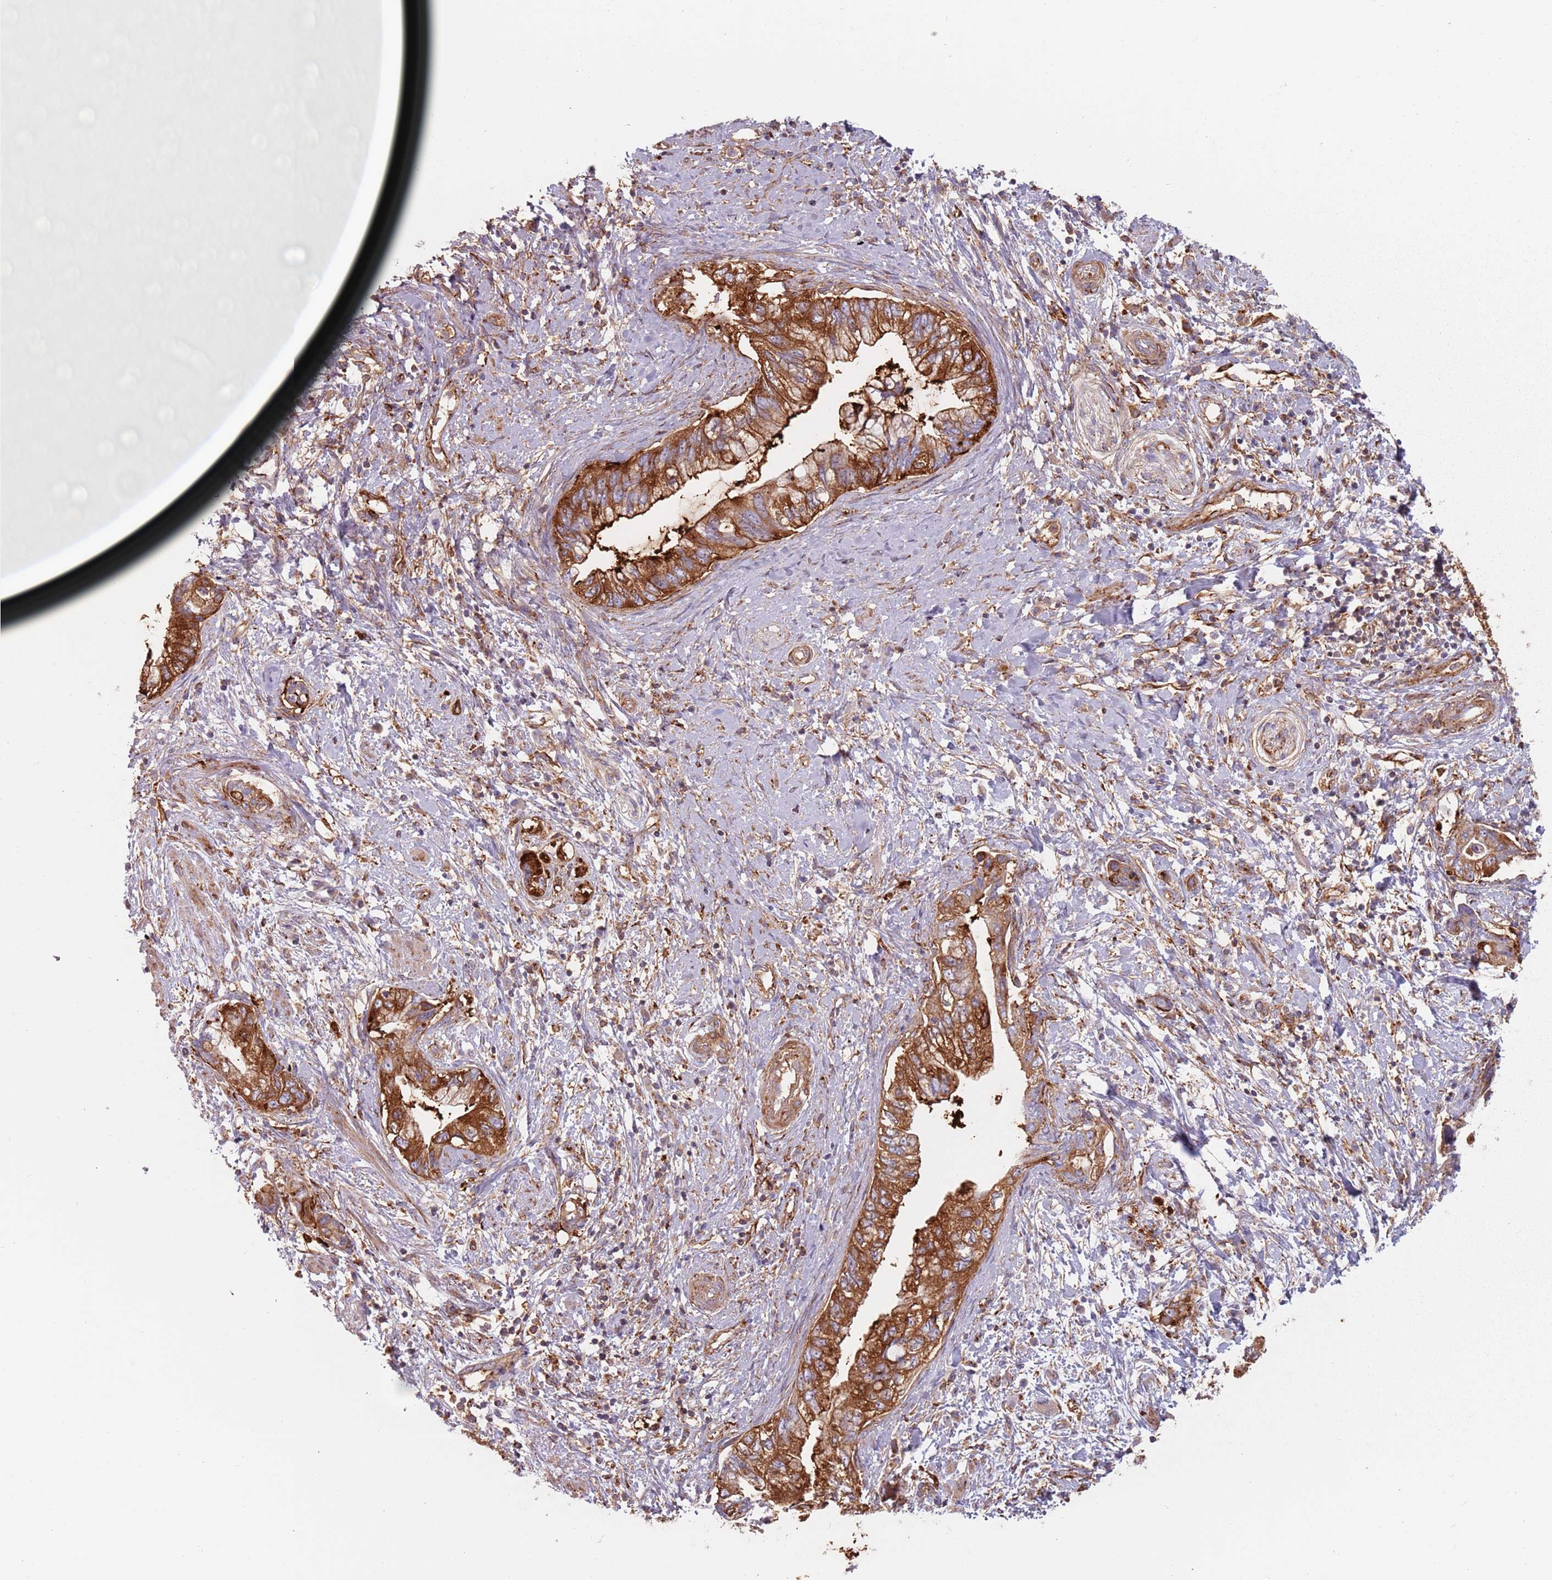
{"staining": {"intensity": "strong", "quantity": ">75%", "location": "cytoplasmic/membranous"}, "tissue": "pancreatic cancer", "cell_type": "Tumor cells", "image_type": "cancer", "snomed": [{"axis": "morphology", "description": "Adenocarcinoma, NOS"}, {"axis": "topography", "description": "Pancreas"}], "caption": "Immunohistochemistry (IHC) (DAB) staining of adenocarcinoma (pancreatic) displays strong cytoplasmic/membranous protein staining in about >75% of tumor cells.", "gene": "TPD52L2", "patient": {"sex": "female", "age": 73}}